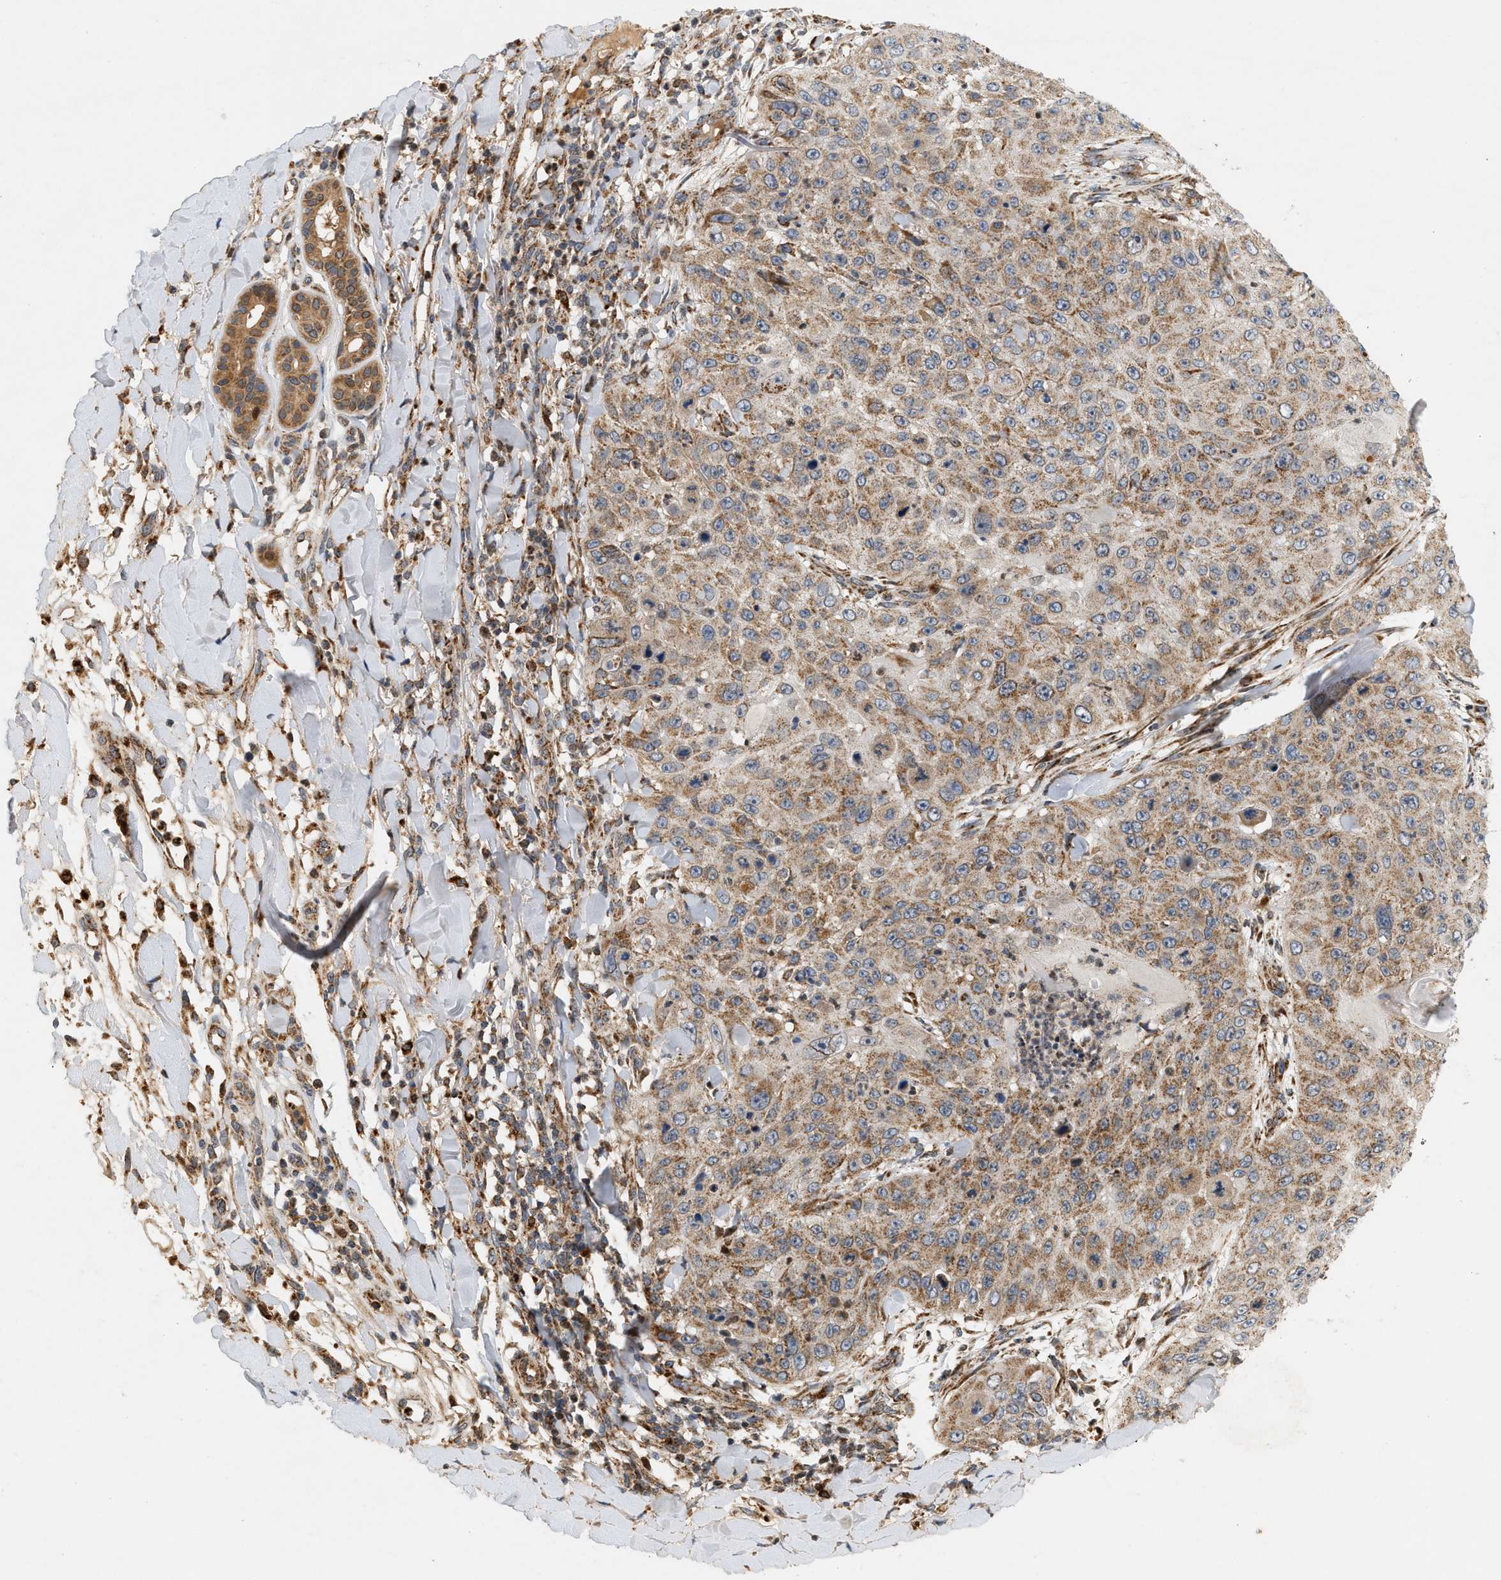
{"staining": {"intensity": "moderate", "quantity": ">75%", "location": "cytoplasmic/membranous"}, "tissue": "skin cancer", "cell_type": "Tumor cells", "image_type": "cancer", "snomed": [{"axis": "morphology", "description": "Squamous cell carcinoma, NOS"}, {"axis": "topography", "description": "Skin"}], "caption": "Human skin squamous cell carcinoma stained with a protein marker shows moderate staining in tumor cells.", "gene": "MCU", "patient": {"sex": "female", "age": 80}}